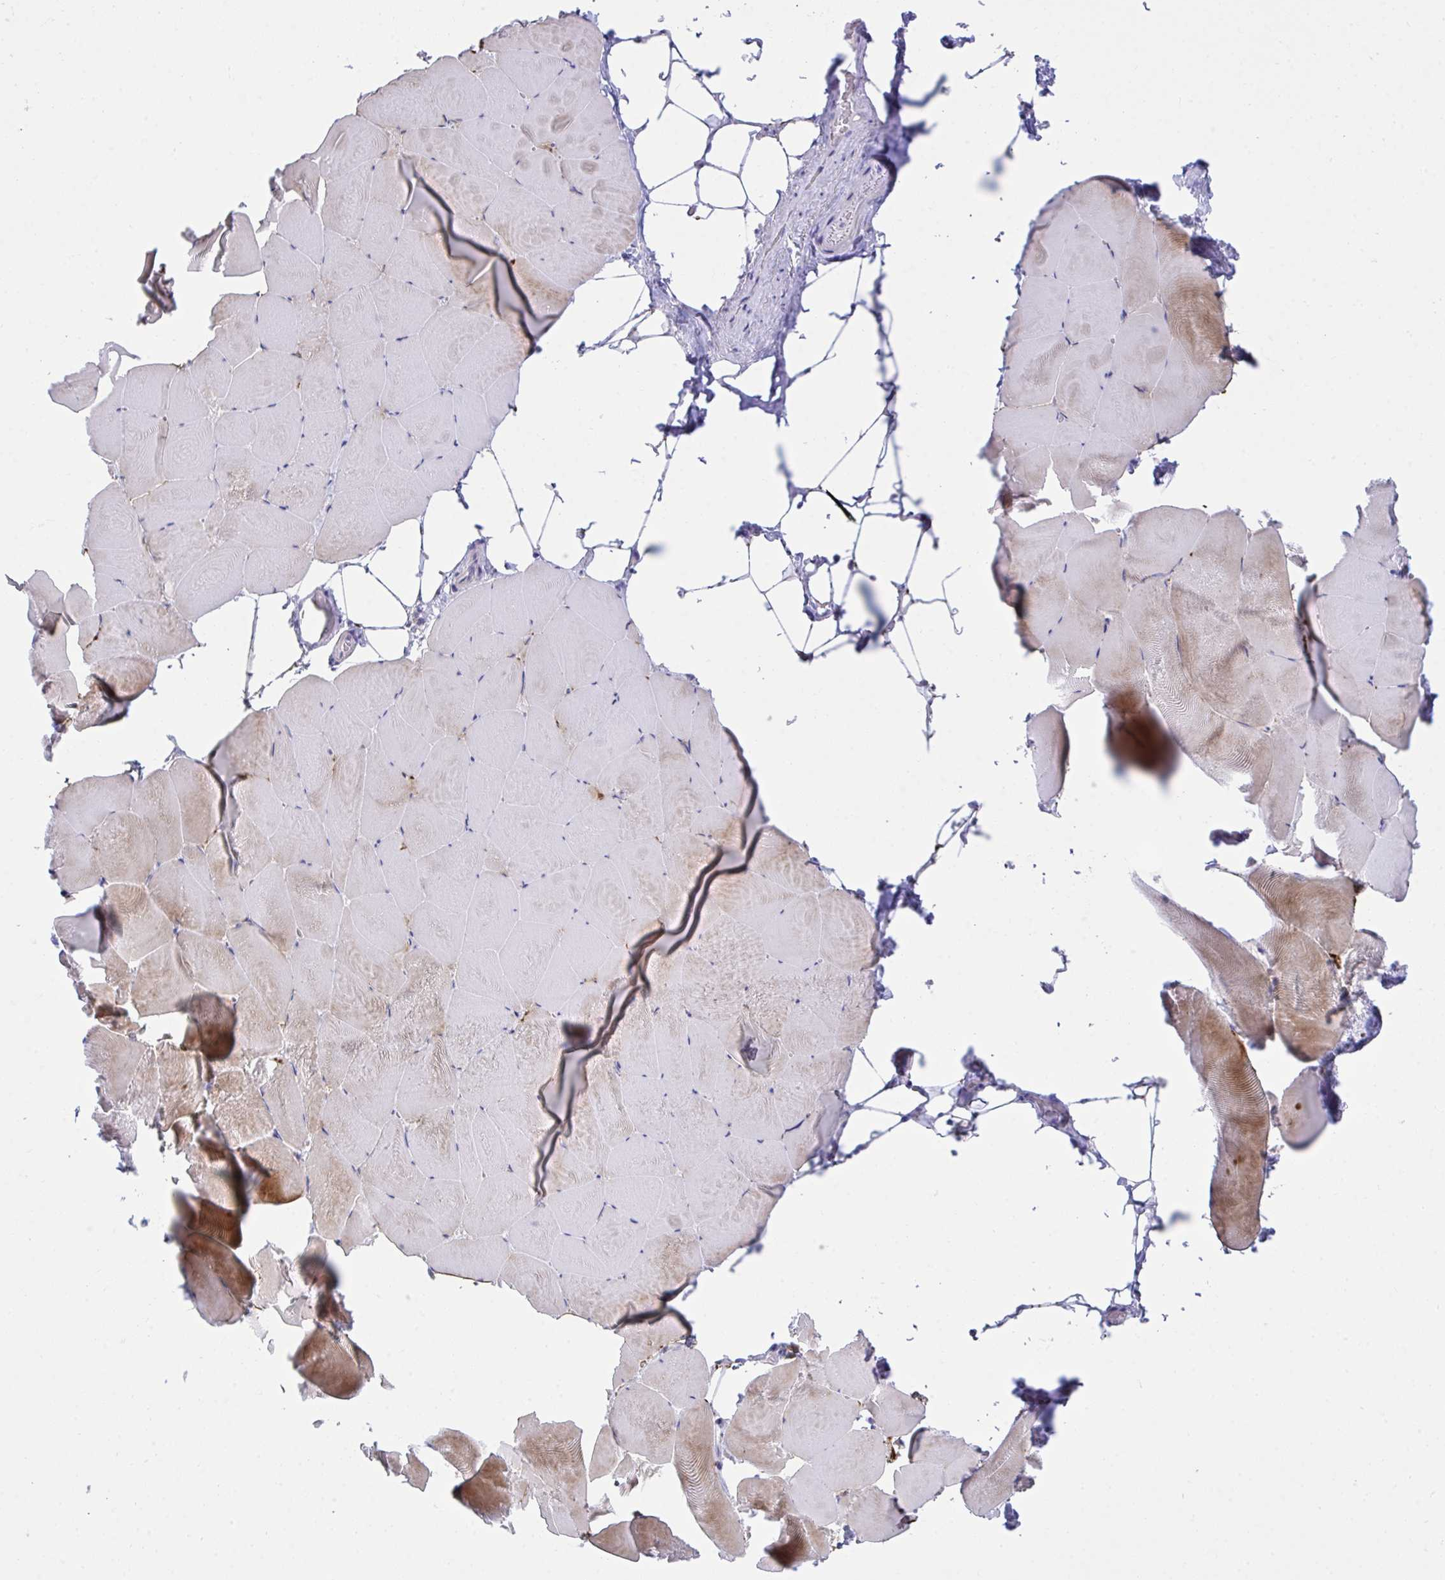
{"staining": {"intensity": "weak", "quantity": "25%-75%", "location": "cytoplasmic/membranous"}, "tissue": "skeletal muscle", "cell_type": "Myocytes", "image_type": "normal", "snomed": [{"axis": "morphology", "description": "Normal tissue, NOS"}, {"axis": "topography", "description": "Skeletal muscle"}], "caption": "Brown immunohistochemical staining in unremarkable human skeletal muscle demonstrates weak cytoplasmic/membranous staining in about 25%-75% of myocytes. (IHC, brightfield microscopy, high magnification).", "gene": "PLEKHH1", "patient": {"sex": "female", "age": 64}}